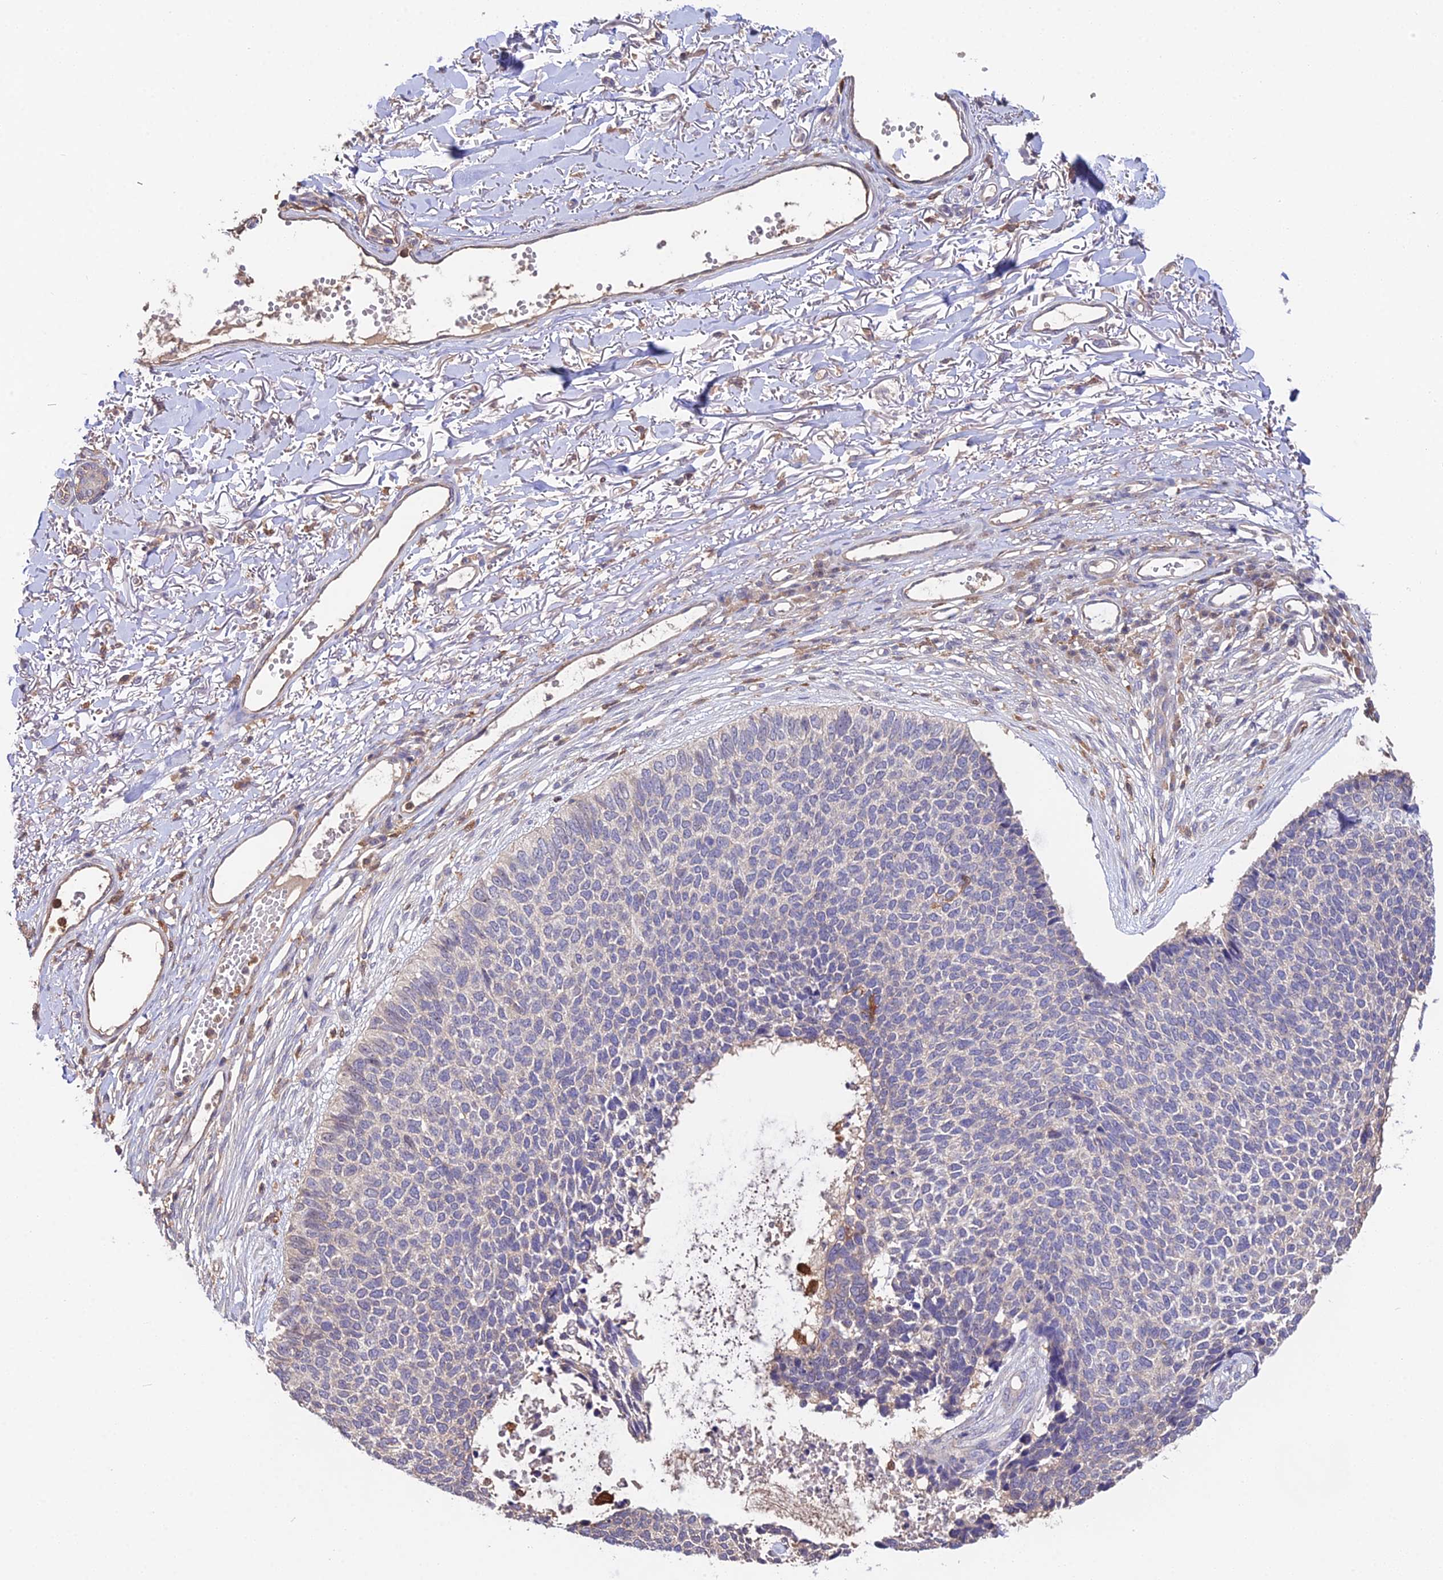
{"staining": {"intensity": "negative", "quantity": "none", "location": "none"}, "tissue": "skin cancer", "cell_type": "Tumor cells", "image_type": "cancer", "snomed": [{"axis": "morphology", "description": "Basal cell carcinoma"}, {"axis": "topography", "description": "Skin"}], "caption": "Tumor cells show no significant protein expression in skin basal cell carcinoma. The staining was performed using DAB to visualize the protein expression in brown, while the nuclei were stained in blue with hematoxylin (Magnification: 20x).", "gene": "FBP1", "patient": {"sex": "female", "age": 84}}